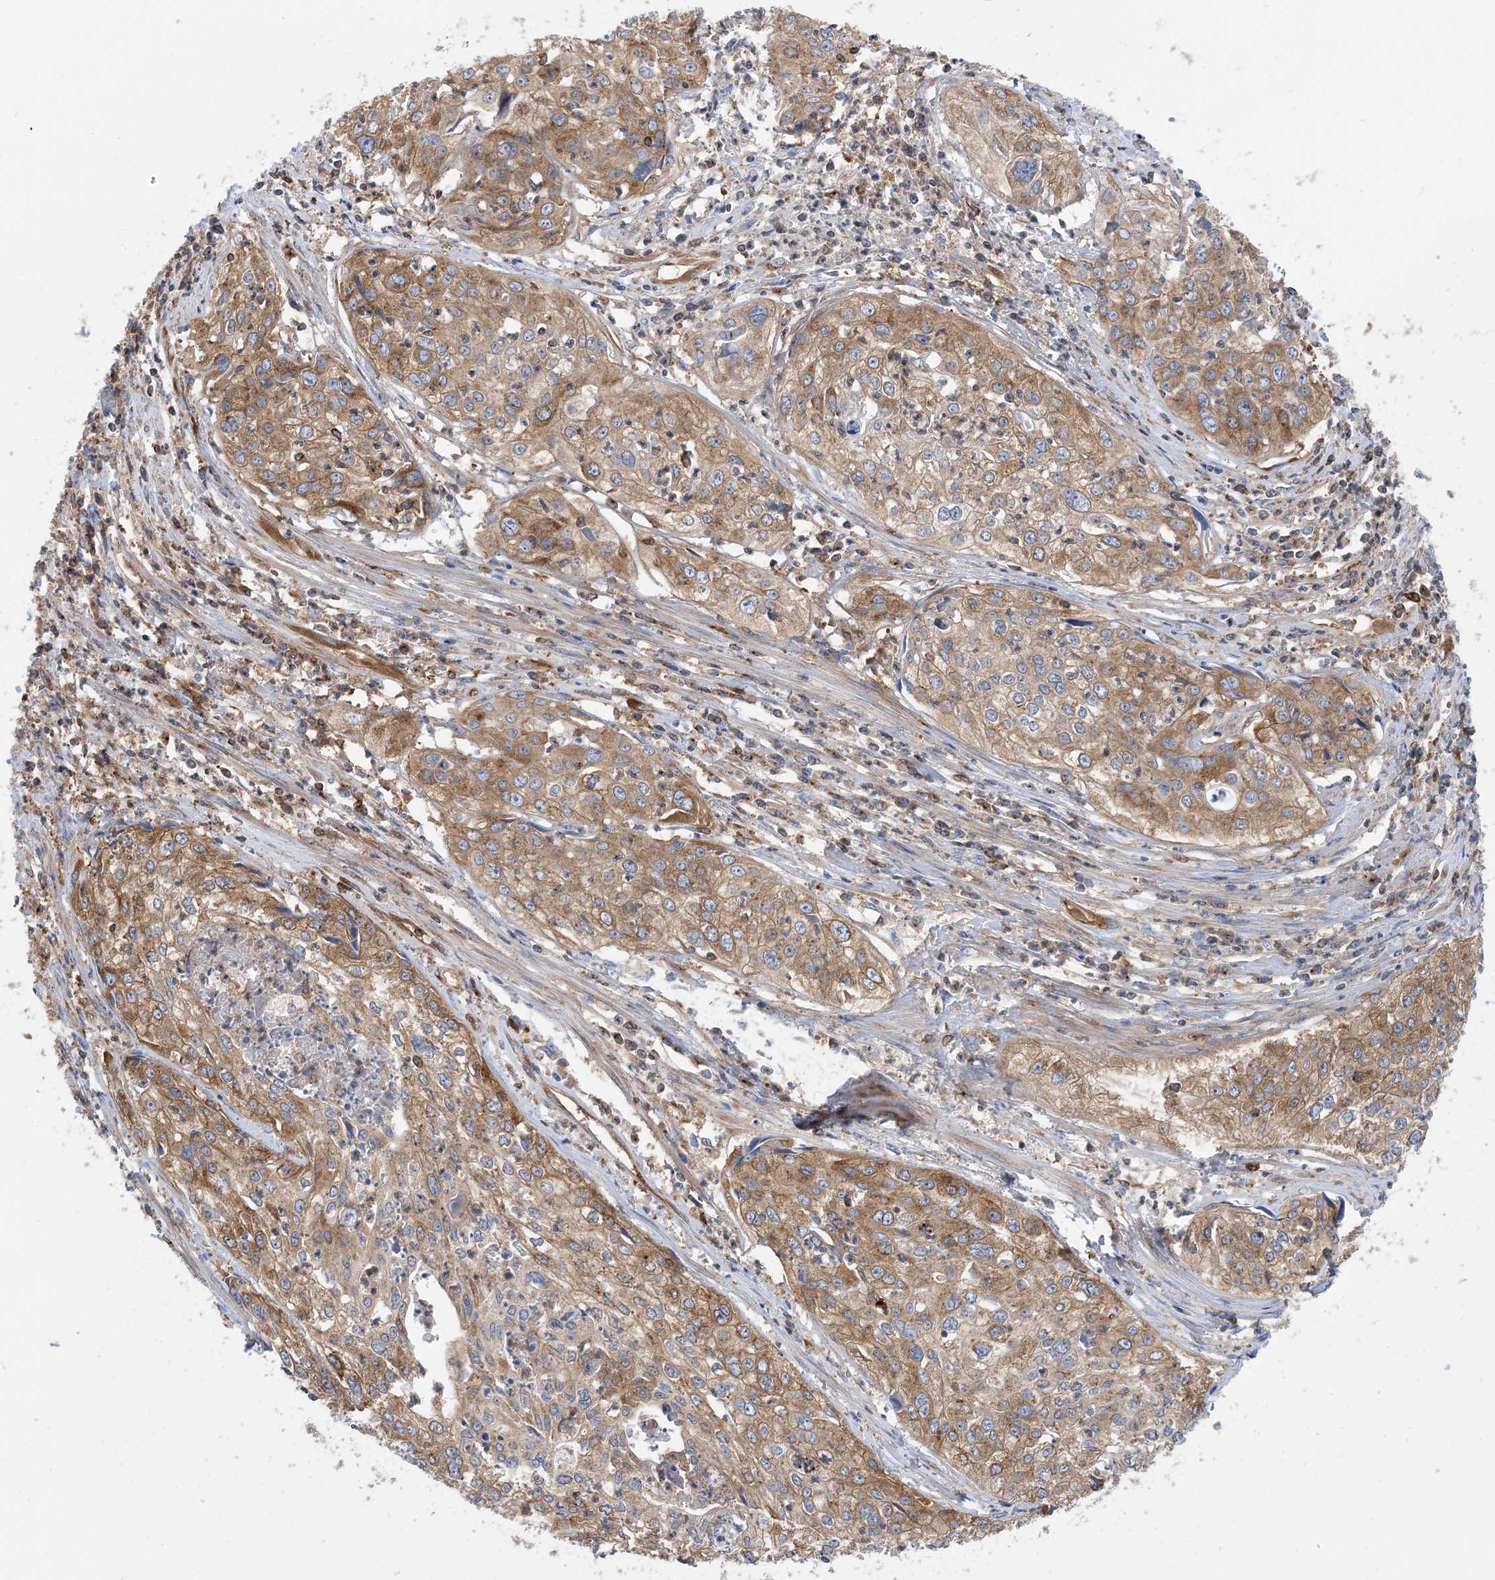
{"staining": {"intensity": "moderate", "quantity": ">75%", "location": "cytoplasmic/membranous"}, "tissue": "cervical cancer", "cell_type": "Tumor cells", "image_type": "cancer", "snomed": [{"axis": "morphology", "description": "Squamous cell carcinoma, NOS"}, {"axis": "topography", "description": "Cervix"}], "caption": "This micrograph exhibits immunohistochemistry (IHC) staining of cervical cancer, with medium moderate cytoplasmic/membranous expression in about >75% of tumor cells.", "gene": "DYNC1LI1", "patient": {"sex": "female", "age": 31}}